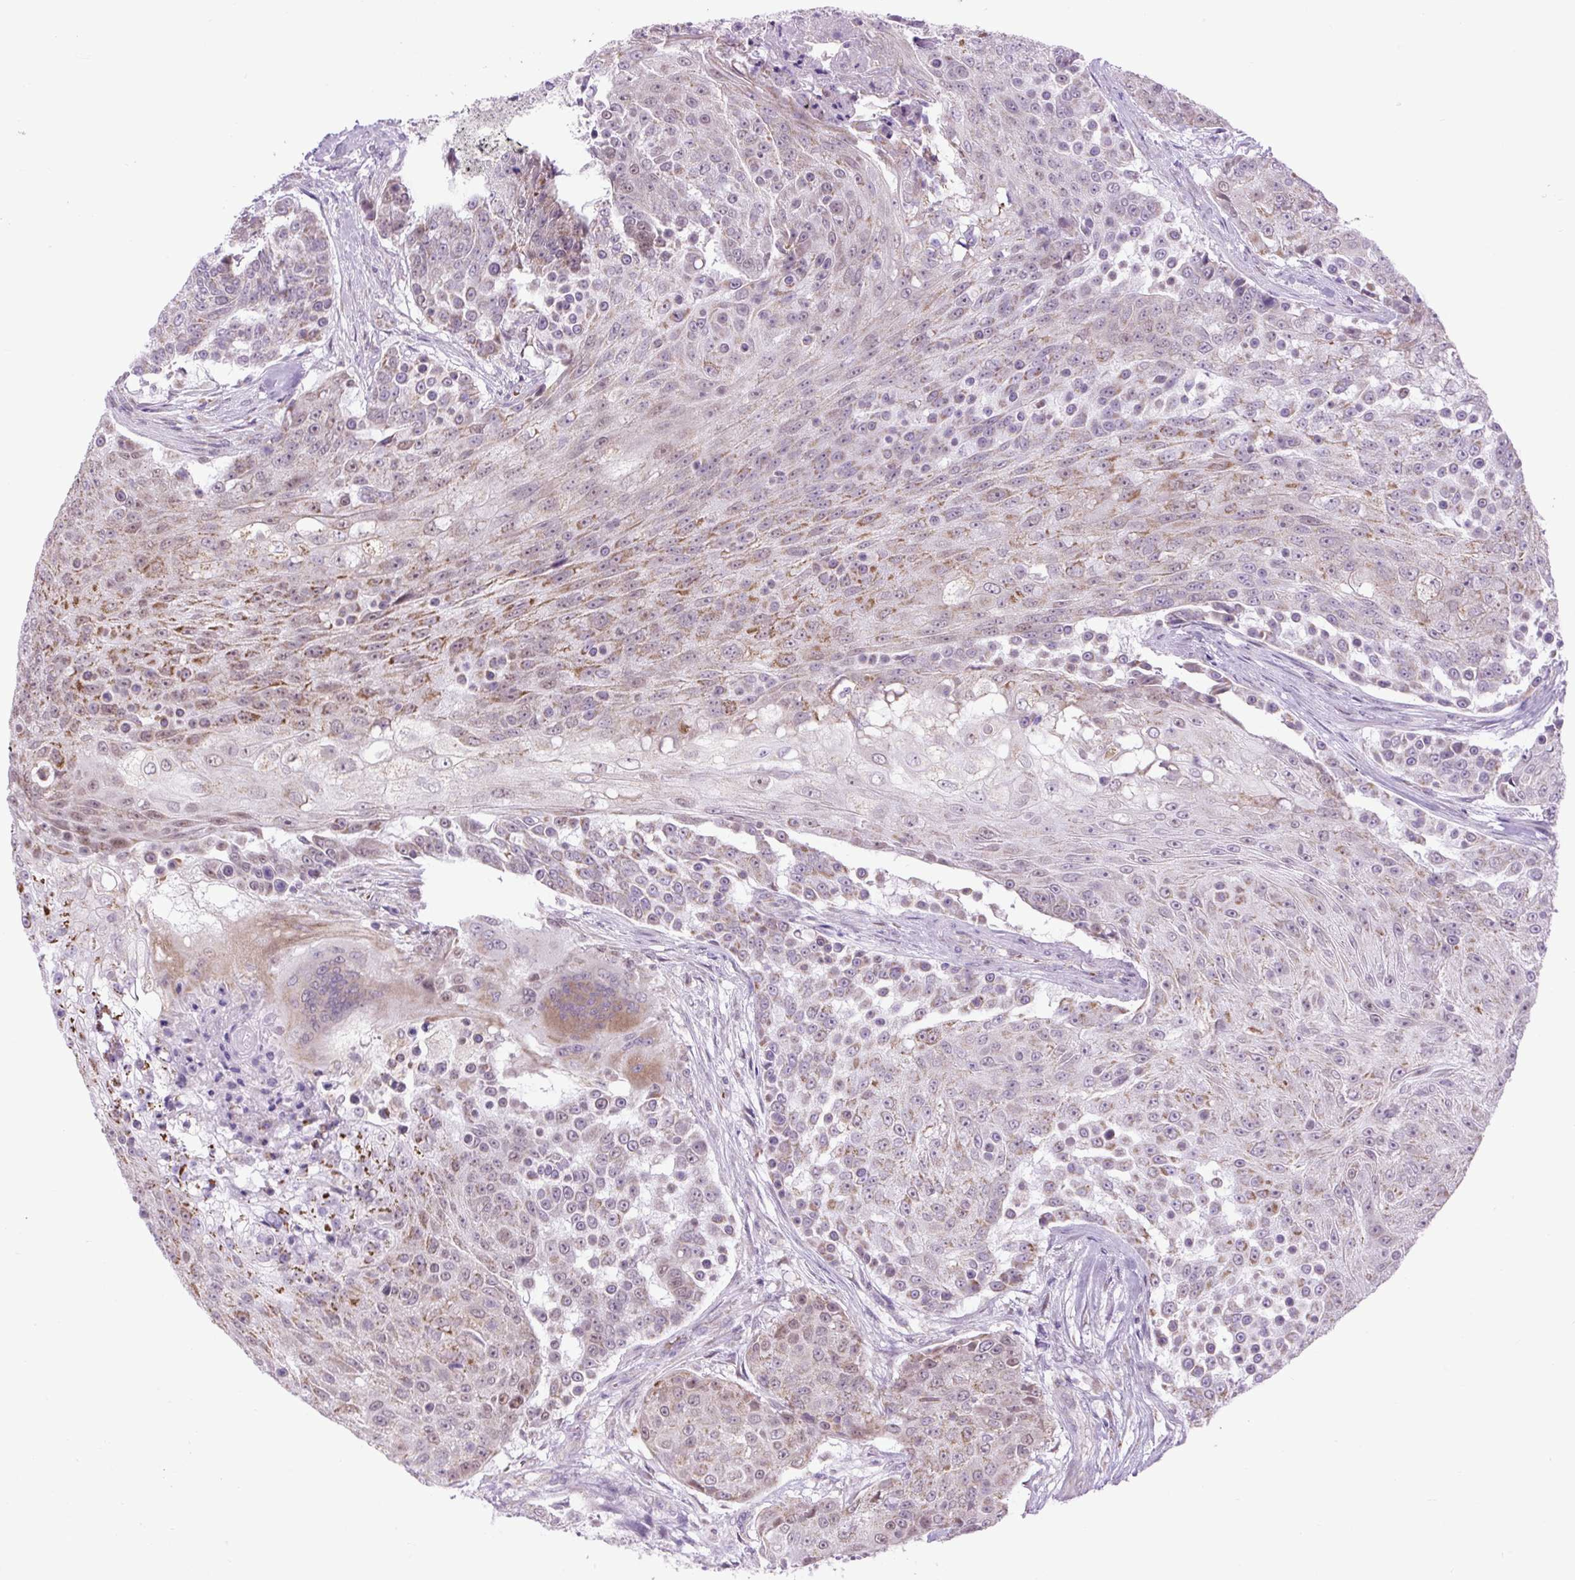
{"staining": {"intensity": "moderate", "quantity": ">75%", "location": "cytoplasmic/membranous"}, "tissue": "urothelial cancer", "cell_type": "Tumor cells", "image_type": "cancer", "snomed": [{"axis": "morphology", "description": "Urothelial carcinoma, High grade"}, {"axis": "topography", "description": "Urinary bladder"}], "caption": "Immunohistochemical staining of human urothelial carcinoma (high-grade) reveals moderate cytoplasmic/membranous protein staining in about >75% of tumor cells. (IHC, brightfield microscopy, high magnification).", "gene": "SCO2", "patient": {"sex": "female", "age": 63}}